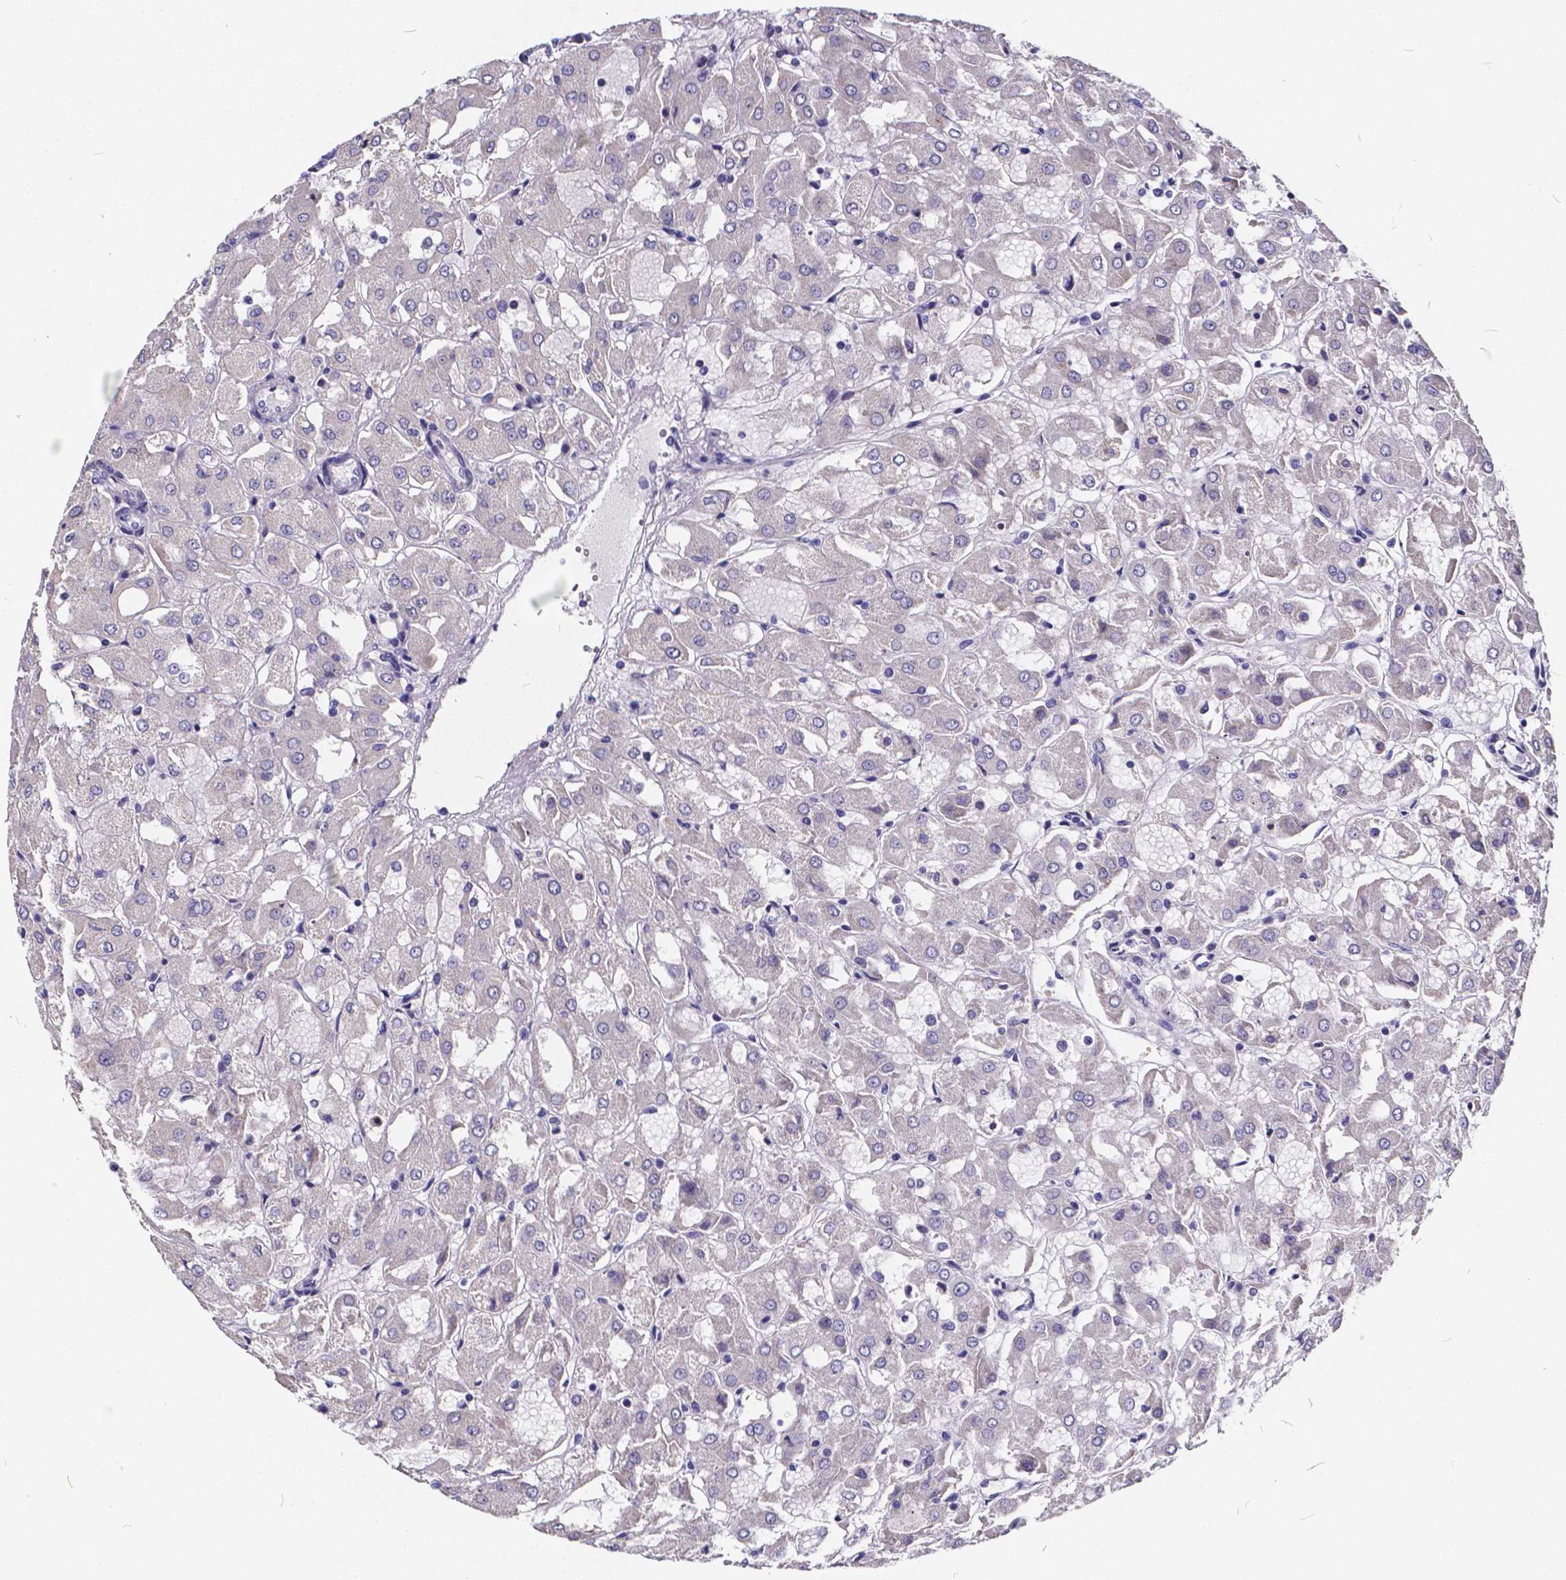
{"staining": {"intensity": "negative", "quantity": "none", "location": "none"}, "tissue": "renal cancer", "cell_type": "Tumor cells", "image_type": "cancer", "snomed": [{"axis": "morphology", "description": "Adenocarcinoma, NOS"}, {"axis": "topography", "description": "Kidney"}], "caption": "High magnification brightfield microscopy of renal adenocarcinoma stained with DAB (3,3'-diaminobenzidine) (brown) and counterstained with hematoxylin (blue): tumor cells show no significant positivity.", "gene": "SPEF2", "patient": {"sex": "male", "age": 72}}